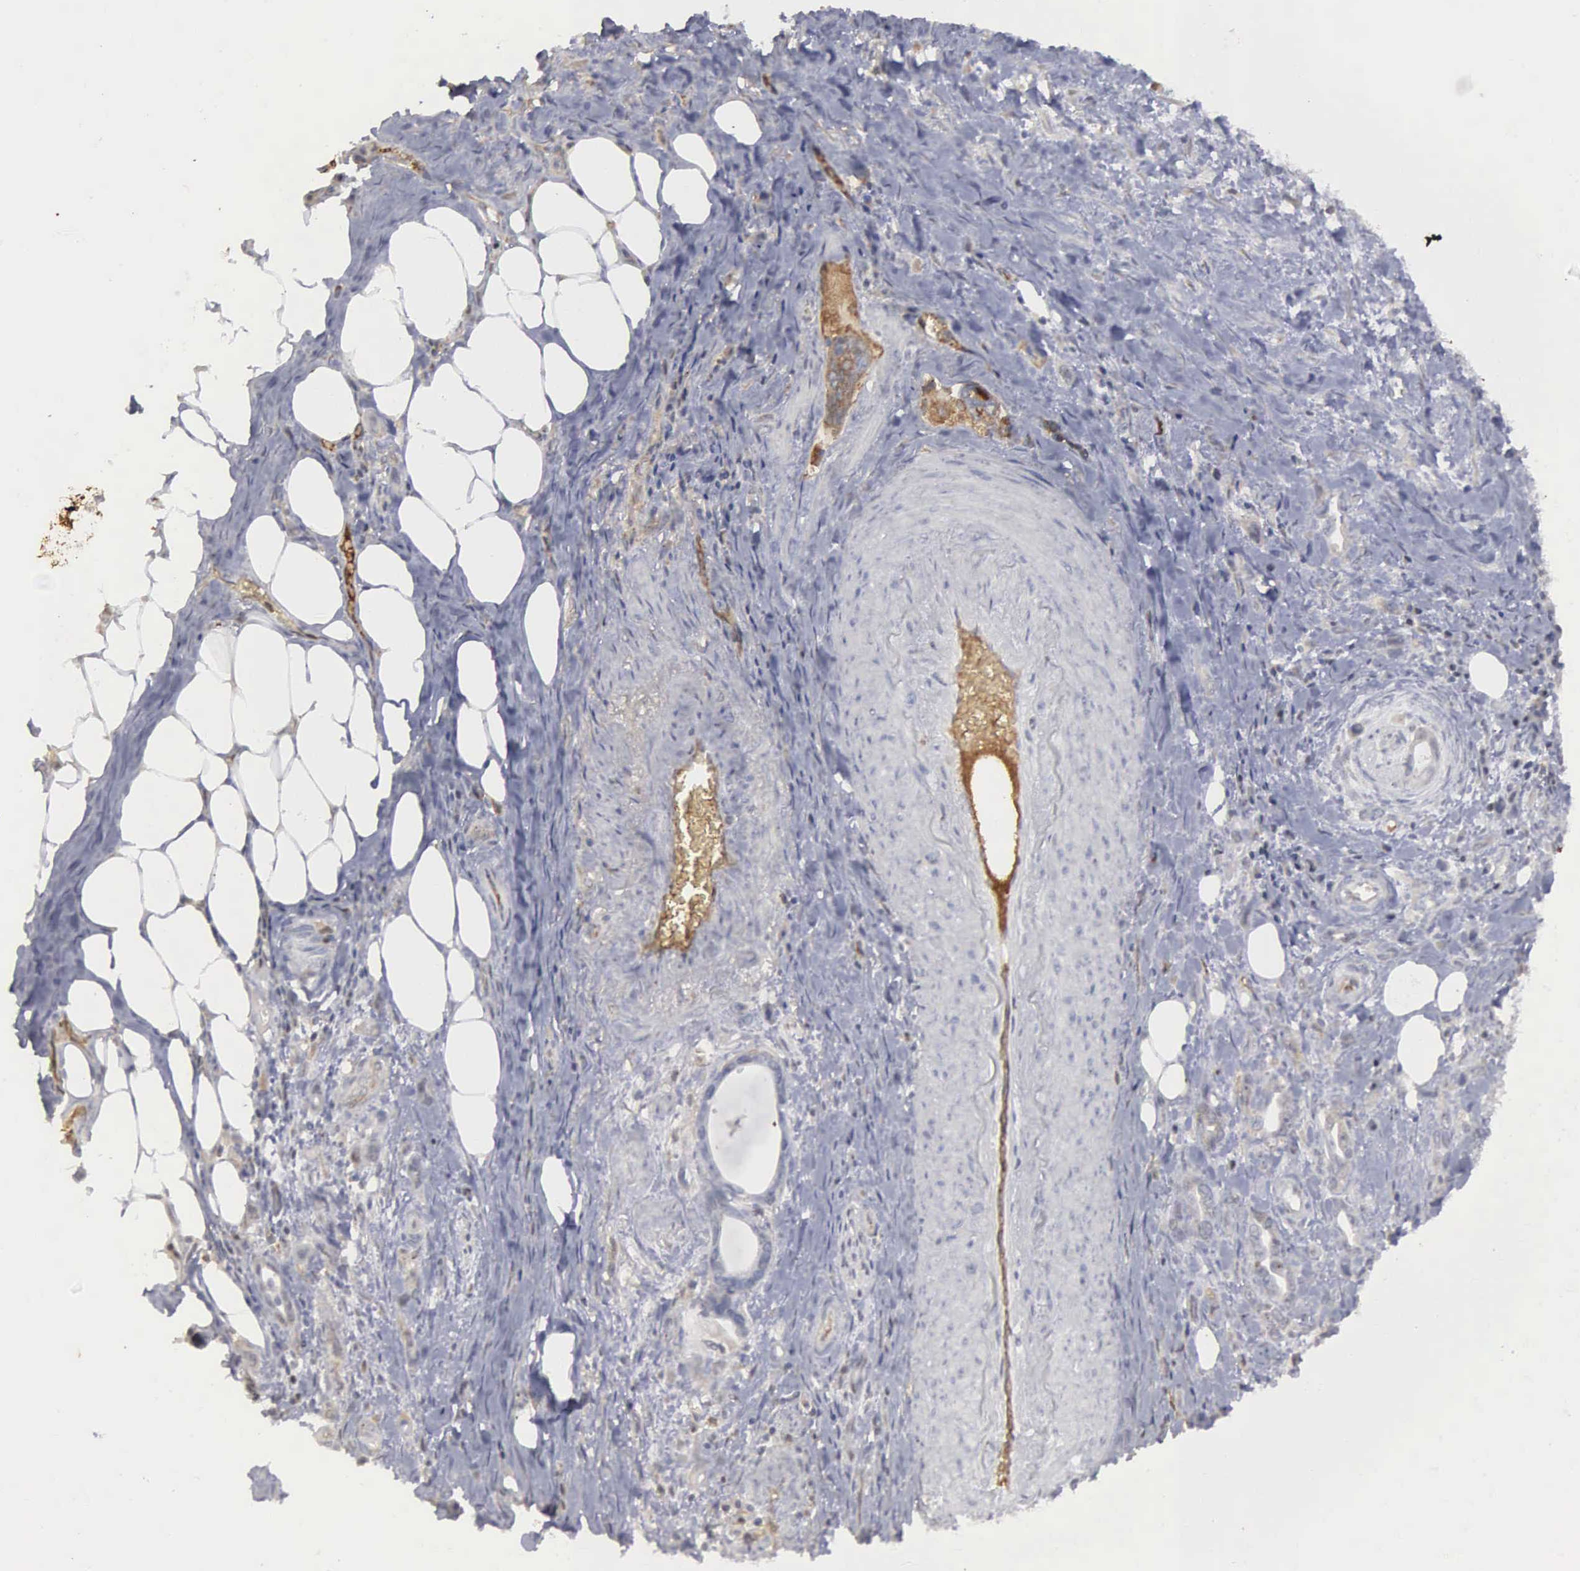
{"staining": {"intensity": "weak", "quantity": "<25%", "location": "cytoplasmic/membranous"}, "tissue": "stomach cancer", "cell_type": "Tumor cells", "image_type": "cancer", "snomed": [{"axis": "morphology", "description": "Adenocarcinoma, NOS"}, {"axis": "topography", "description": "Stomach"}], "caption": "High magnification brightfield microscopy of stomach adenocarcinoma stained with DAB (3,3'-diaminobenzidine) (brown) and counterstained with hematoxylin (blue): tumor cells show no significant positivity. (Brightfield microscopy of DAB (3,3'-diaminobenzidine) IHC at high magnification).", "gene": "RBPJ", "patient": {"sex": "male", "age": 78}}